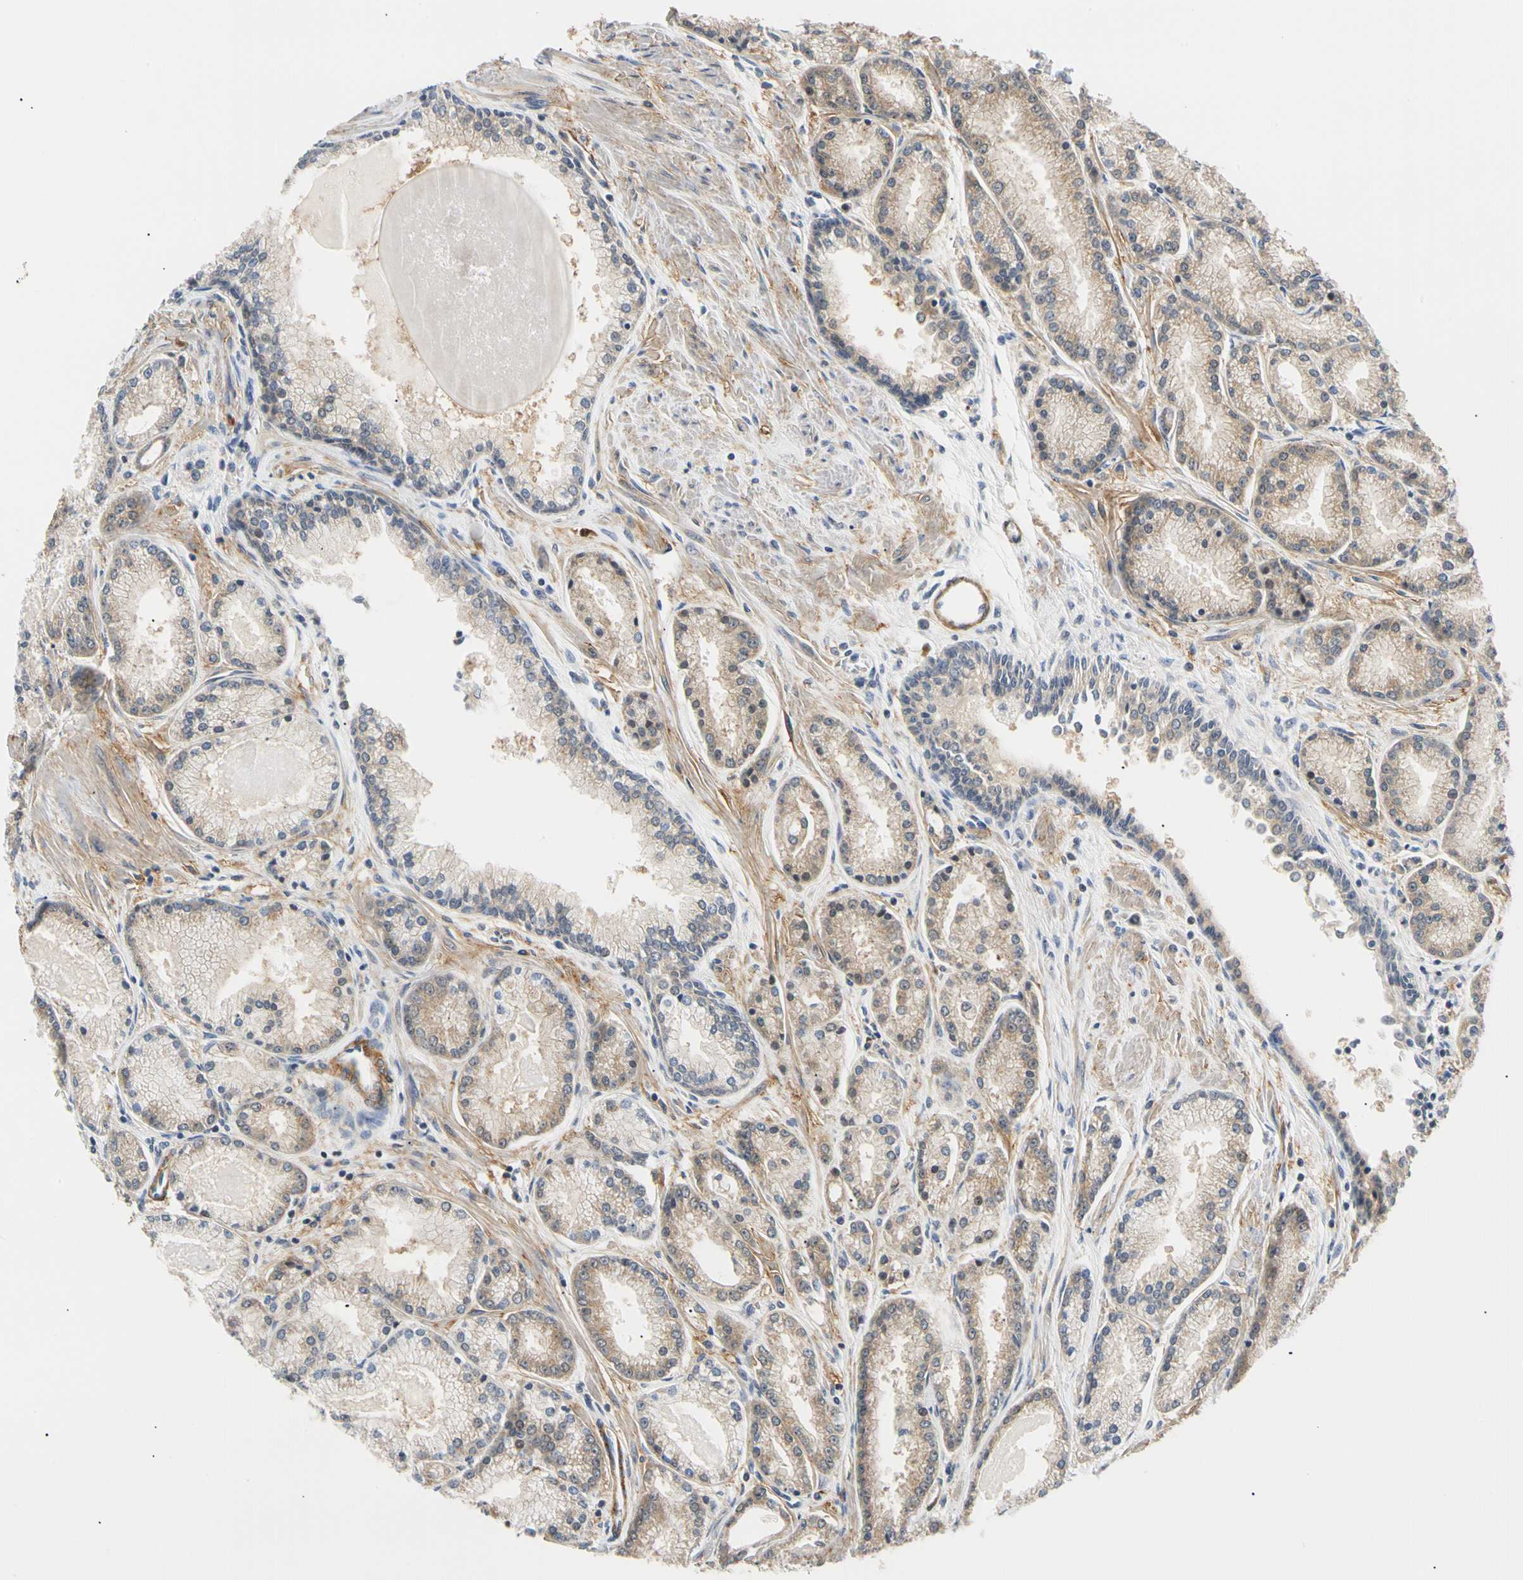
{"staining": {"intensity": "weak", "quantity": "25%-75%", "location": "cytoplasmic/membranous"}, "tissue": "prostate cancer", "cell_type": "Tumor cells", "image_type": "cancer", "snomed": [{"axis": "morphology", "description": "Adenocarcinoma, High grade"}, {"axis": "topography", "description": "Prostate"}], "caption": "Prostate cancer (adenocarcinoma (high-grade)) tissue exhibits weak cytoplasmic/membranous positivity in approximately 25%-75% of tumor cells", "gene": "SEC23B", "patient": {"sex": "male", "age": 61}}